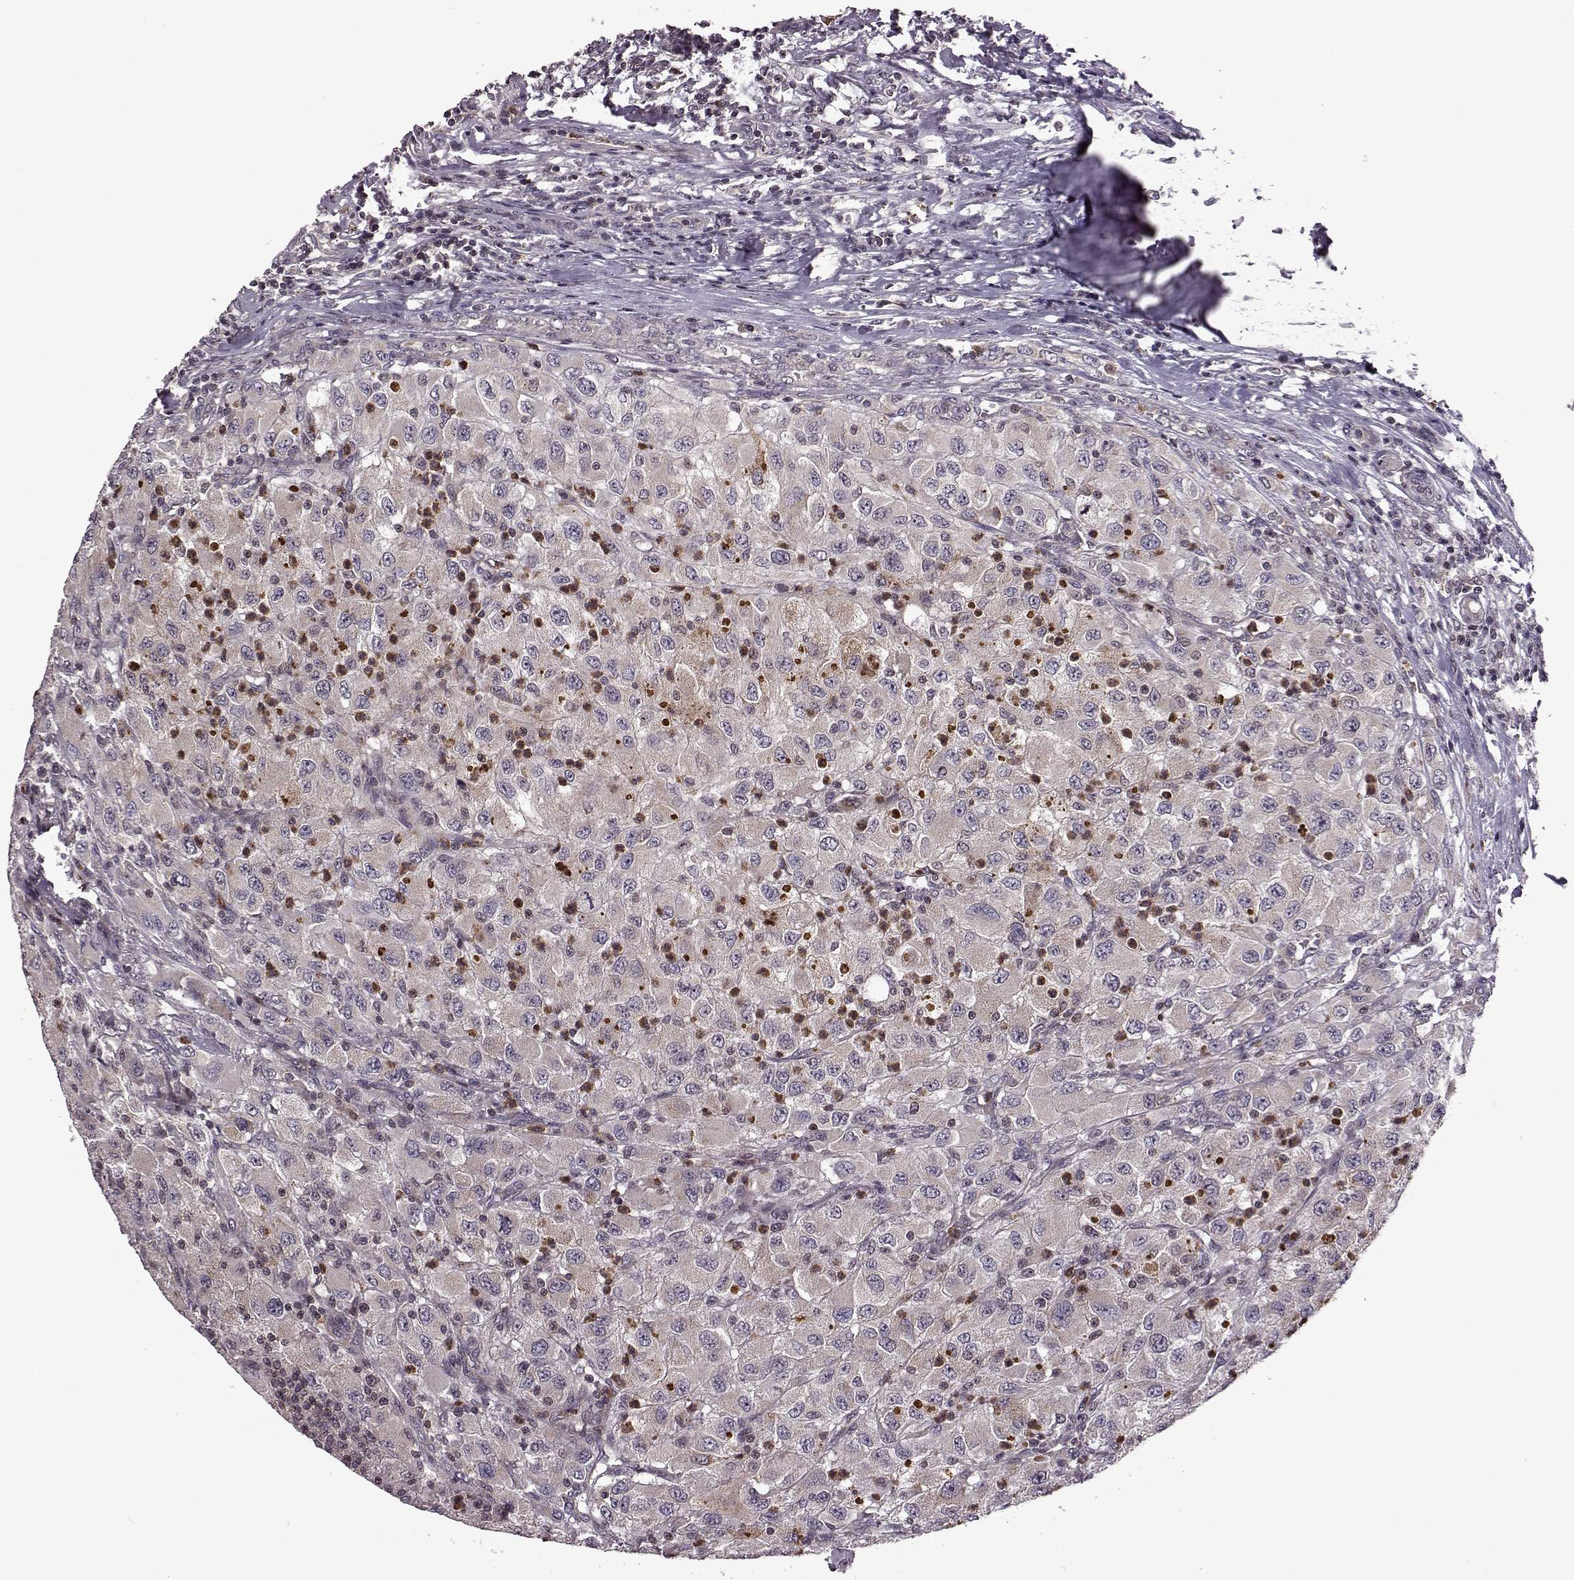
{"staining": {"intensity": "weak", "quantity": "25%-75%", "location": "cytoplasmic/membranous,nuclear"}, "tissue": "renal cancer", "cell_type": "Tumor cells", "image_type": "cancer", "snomed": [{"axis": "morphology", "description": "Adenocarcinoma, NOS"}, {"axis": "topography", "description": "Kidney"}], "caption": "A low amount of weak cytoplasmic/membranous and nuclear expression is seen in about 25%-75% of tumor cells in adenocarcinoma (renal) tissue.", "gene": "TRMU", "patient": {"sex": "female", "age": 67}}